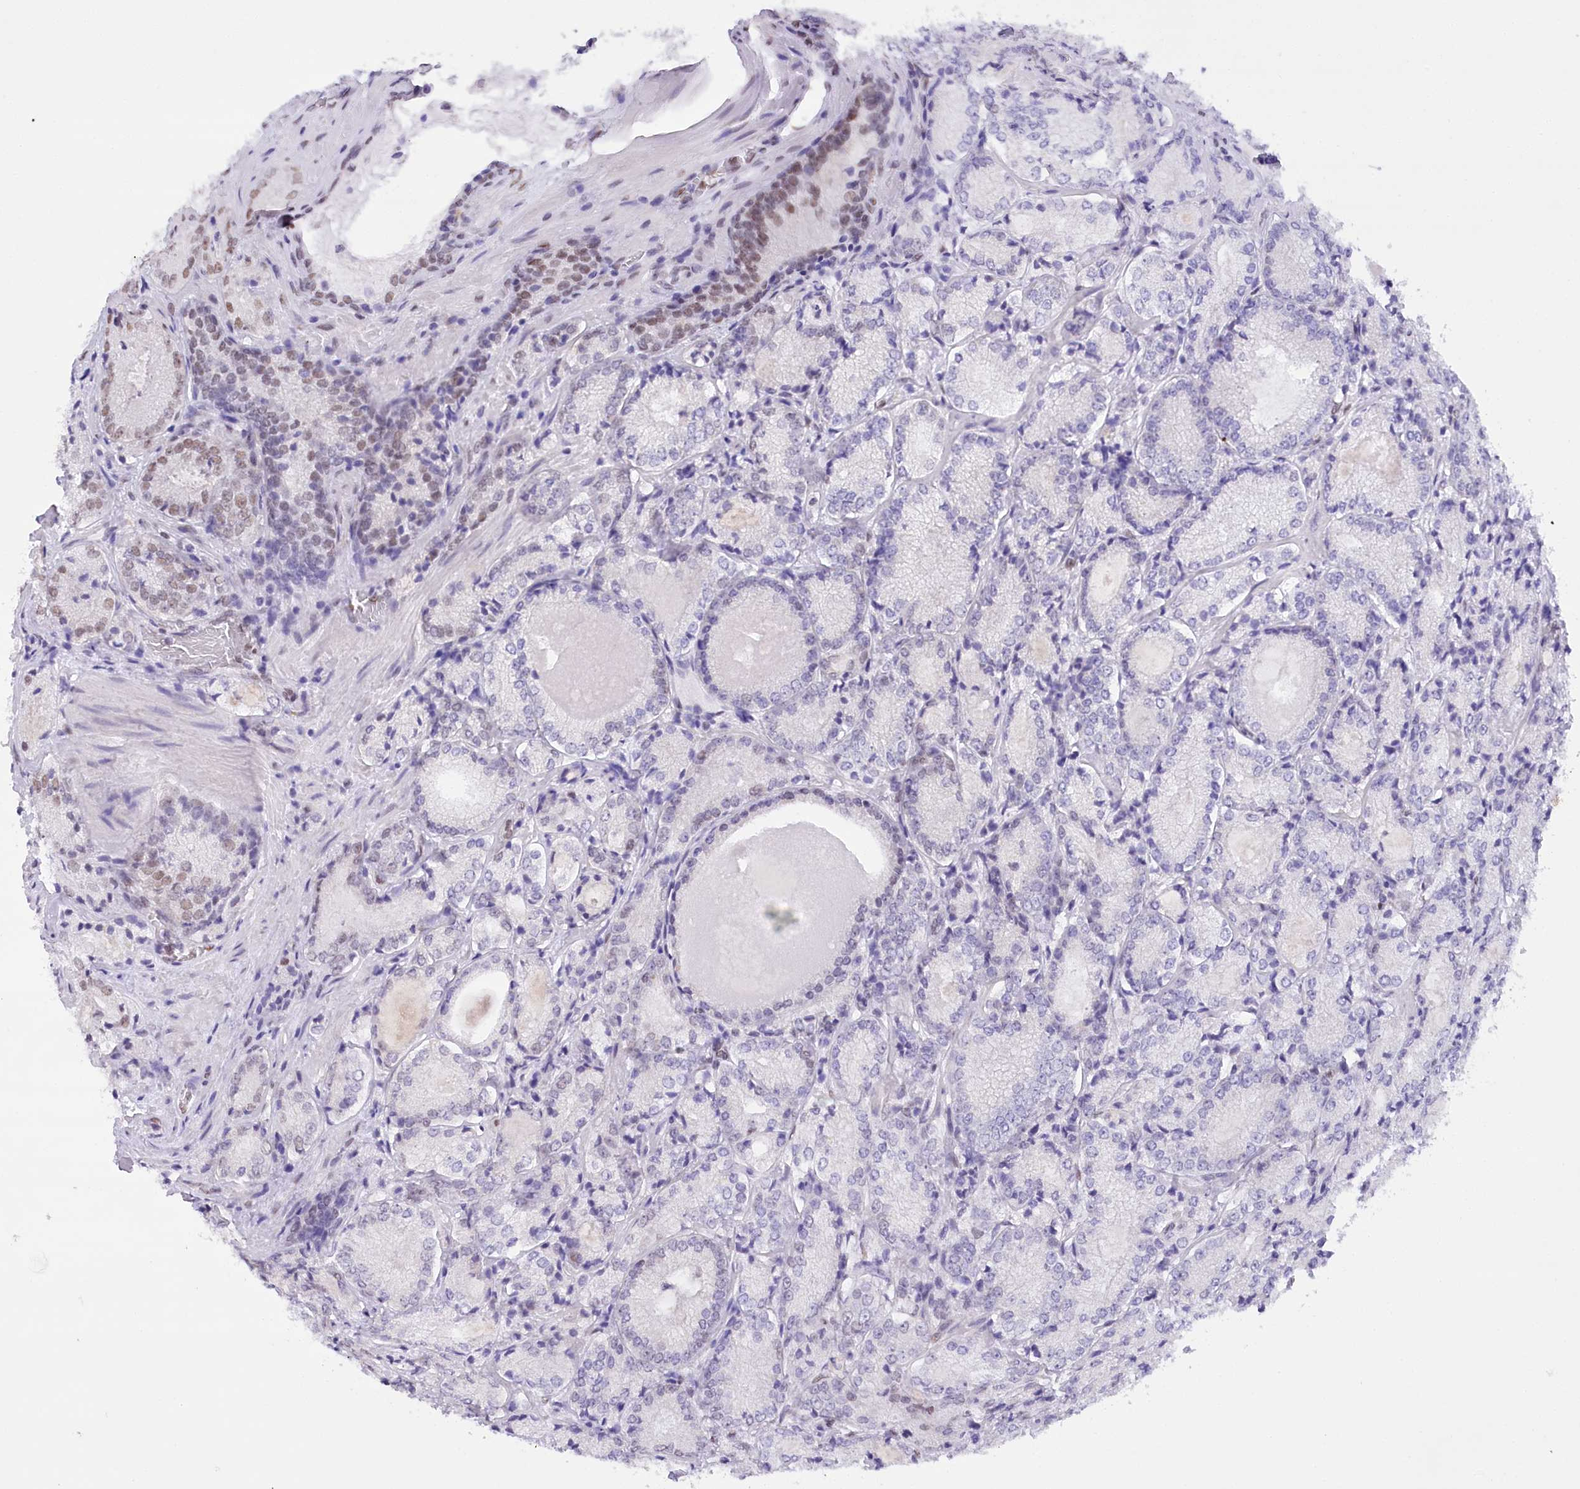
{"staining": {"intensity": "negative", "quantity": "none", "location": "none"}, "tissue": "prostate cancer", "cell_type": "Tumor cells", "image_type": "cancer", "snomed": [{"axis": "morphology", "description": "Adenocarcinoma, Low grade"}, {"axis": "topography", "description": "Prostate"}], "caption": "The micrograph exhibits no significant staining in tumor cells of low-grade adenocarcinoma (prostate).", "gene": "HNRNPA0", "patient": {"sex": "male", "age": 74}}